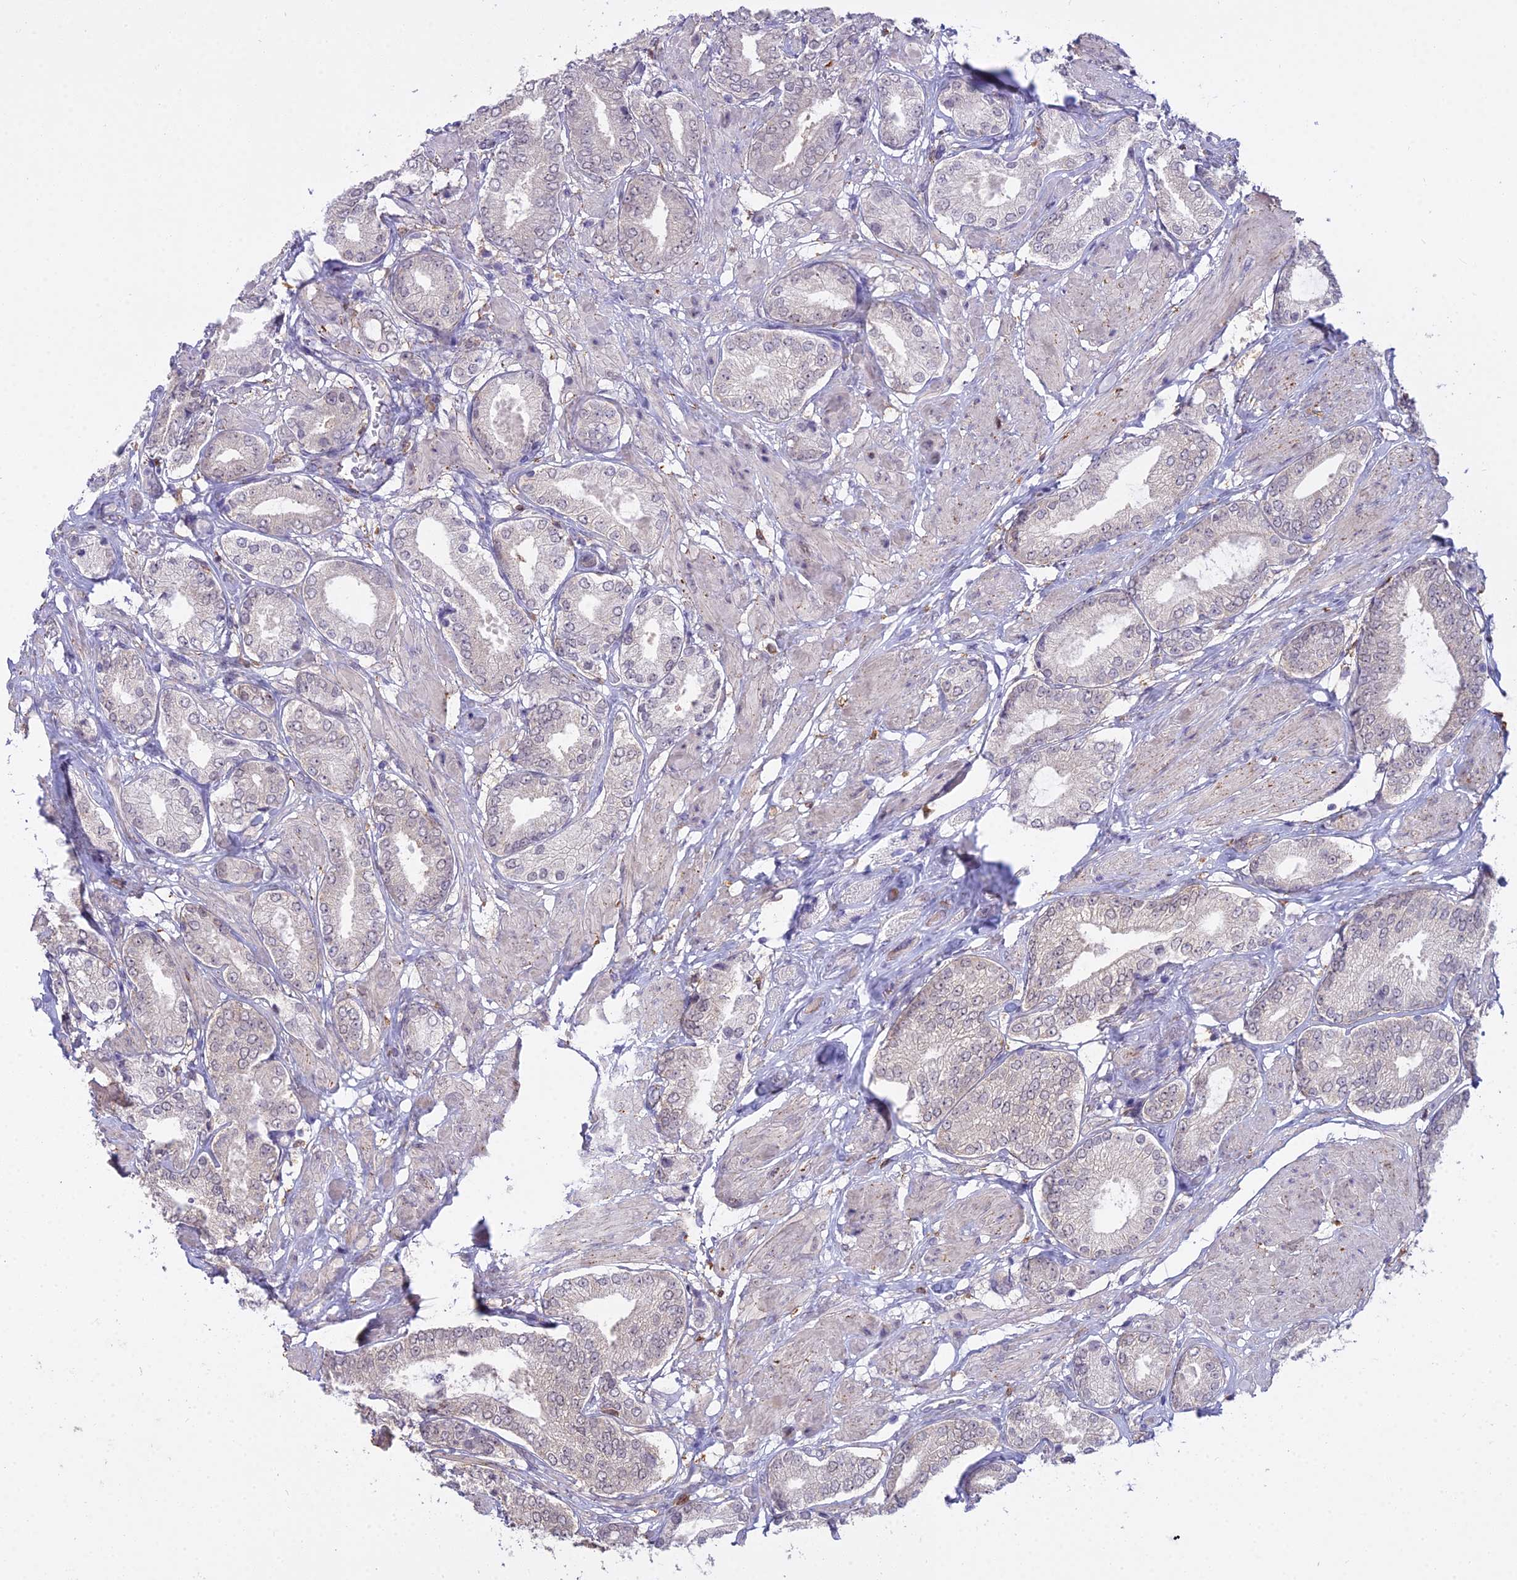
{"staining": {"intensity": "negative", "quantity": "none", "location": "none"}, "tissue": "prostate cancer", "cell_type": "Tumor cells", "image_type": "cancer", "snomed": [{"axis": "morphology", "description": "Adenocarcinoma, High grade"}, {"axis": "topography", "description": "Prostate and seminal vesicle, NOS"}], "caption": "Immunohistochemistry histopathology image of neoplastic tissue: prostate high-grade adenocarcinoma stained with DAB (3,3'-diaminobenzidine) demonstrates no significant protein positivity in tumor cells. (DAB immunohistochemistry visualized using brightfield microscopy, high magnification).", "gene": "BLNK", "patient": {"sex": "male", "age": 64}}